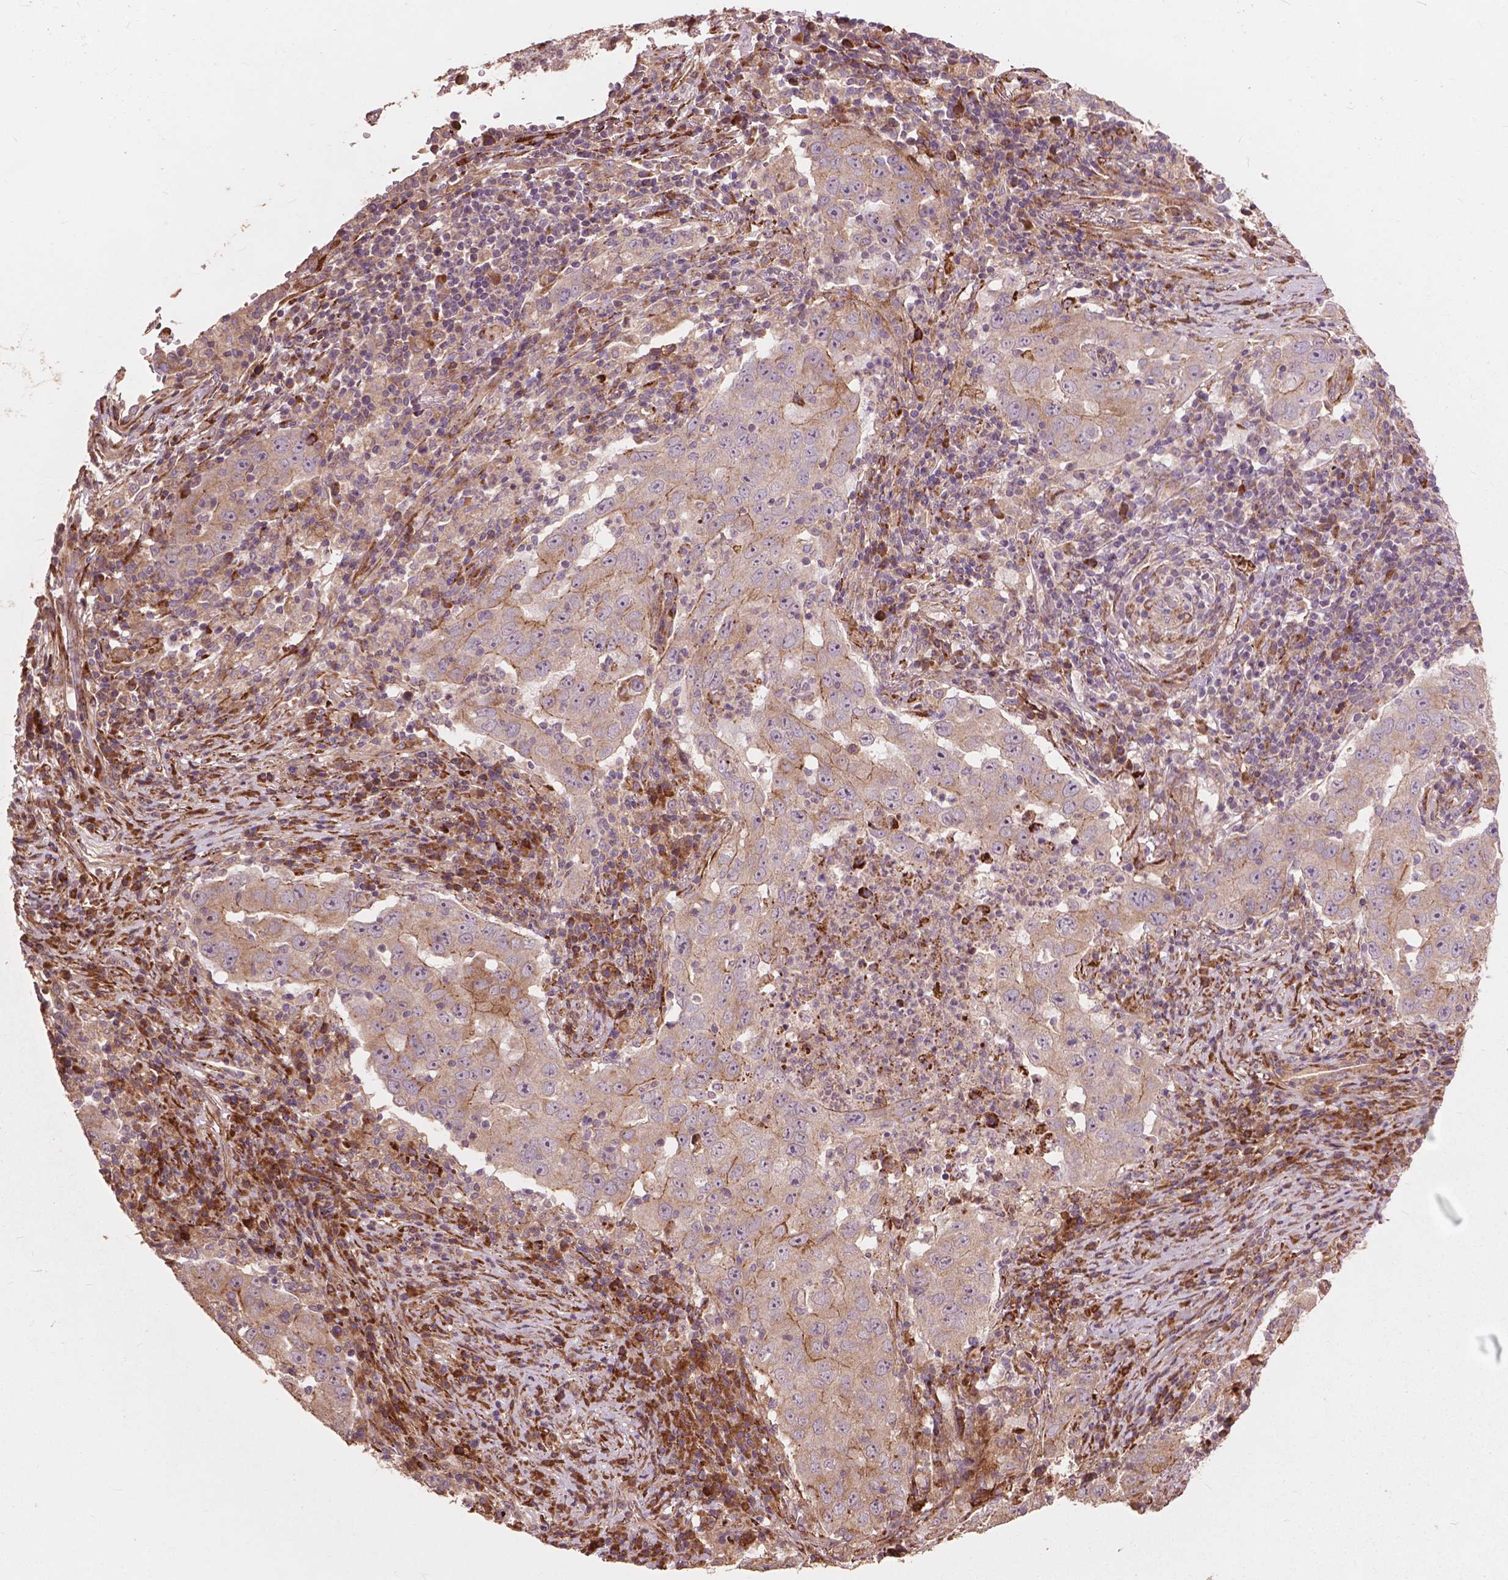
{"staining": {"intensity": "weak", "quantity": ">75%", "location": "cytoplasmic/membranous"}, "tissue": "lung cancer", "cell_type": "Tumor cells", "image_type": "cancer", "snomed": [{"axis": "morphology", "description": "Adenocarcinoma, NOS"}, {"axis": "topography", "description": "Lung"}], "caption": "The photomicrograph shows staining of lung adenocarcinoma, revealing weak cytoplasmic/membranous protein staining (brown color) within tumor cells.", "gene": "FNIP1", "patient": {"sex": "male", "age": 73}}